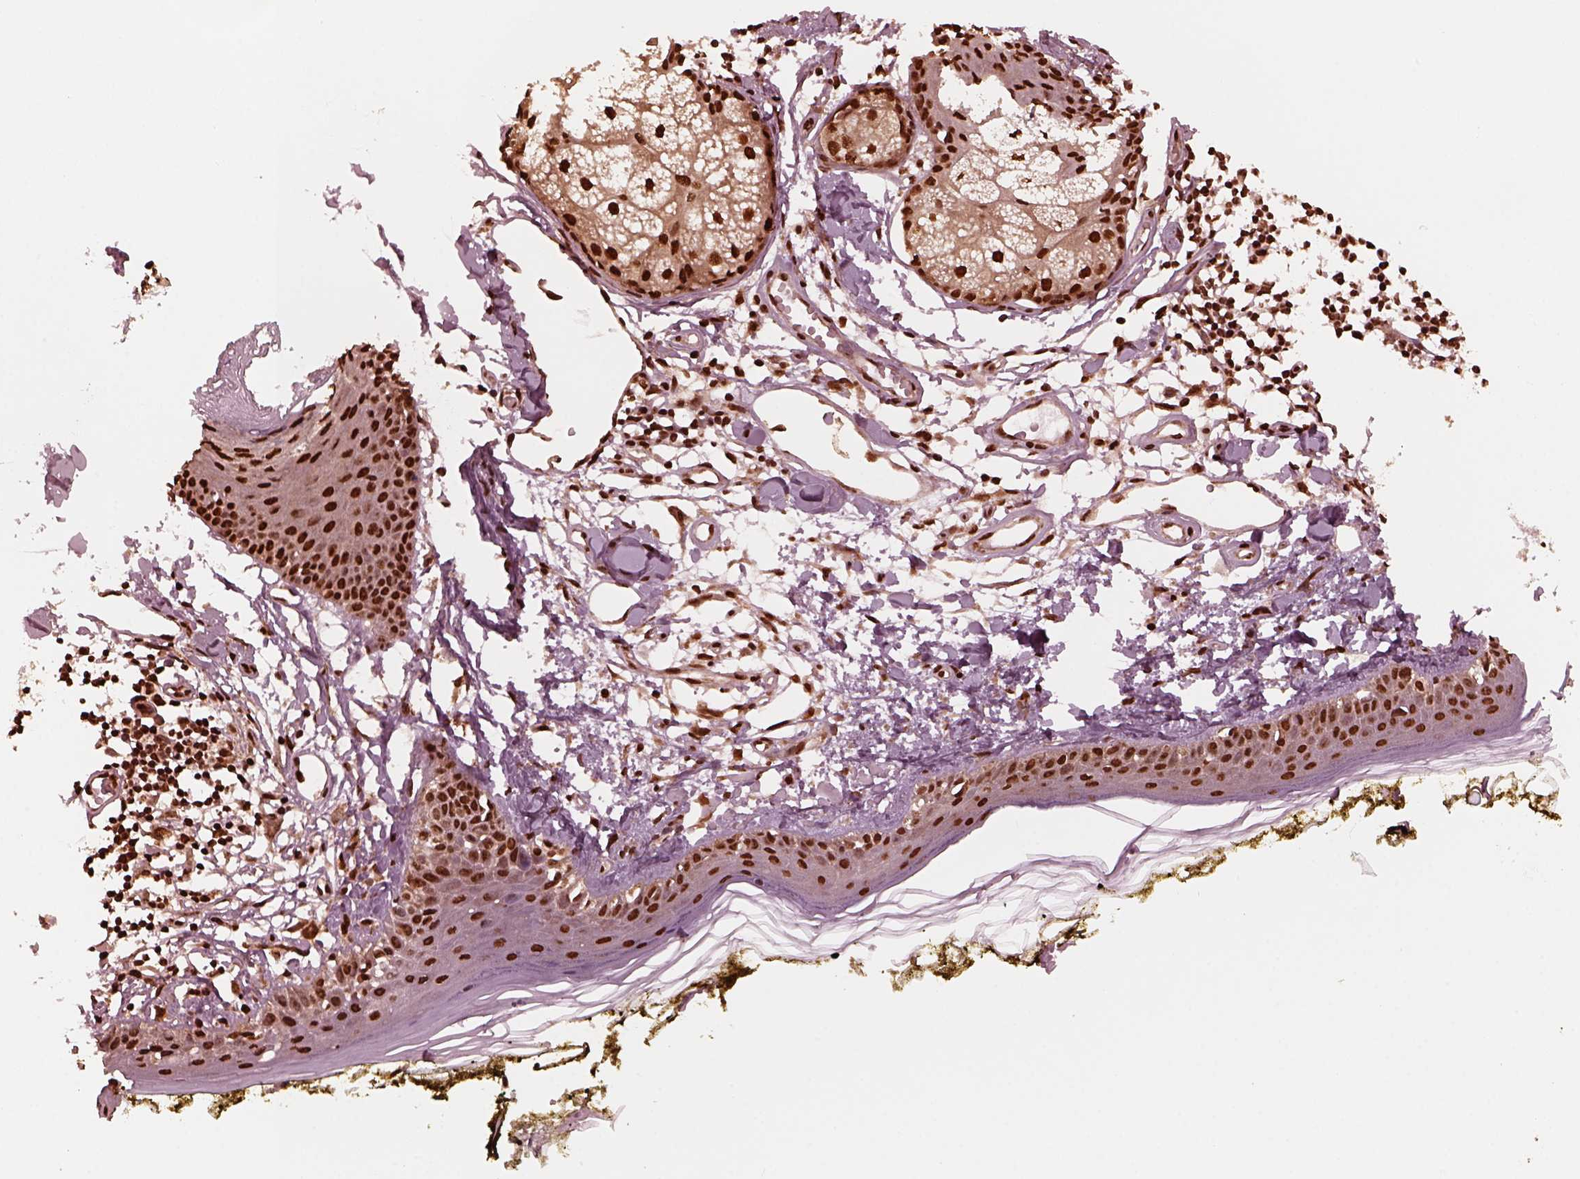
{"staining": {"intensity": "strong", "quantity": ">75%", "location": "nuclear"}, "tissue": "skin", "cell_type": "Fibroblasts", "image_type": "normal", "snomed": [{"axis": "morphology", "description": "Normal tissue, NOS"}, {"axis": "topography", "description": "Skin"}], "caption": "Strong nuclear positivity is appreciated in approximately >75% of fibroblasts in benign skin. (DAB (3,3'-diaminobenzidine) IHC, brown staining for protein, blue staining for nuclei).", "gene": "NSD1", "patient": {"sex": "male", "age": 76}}